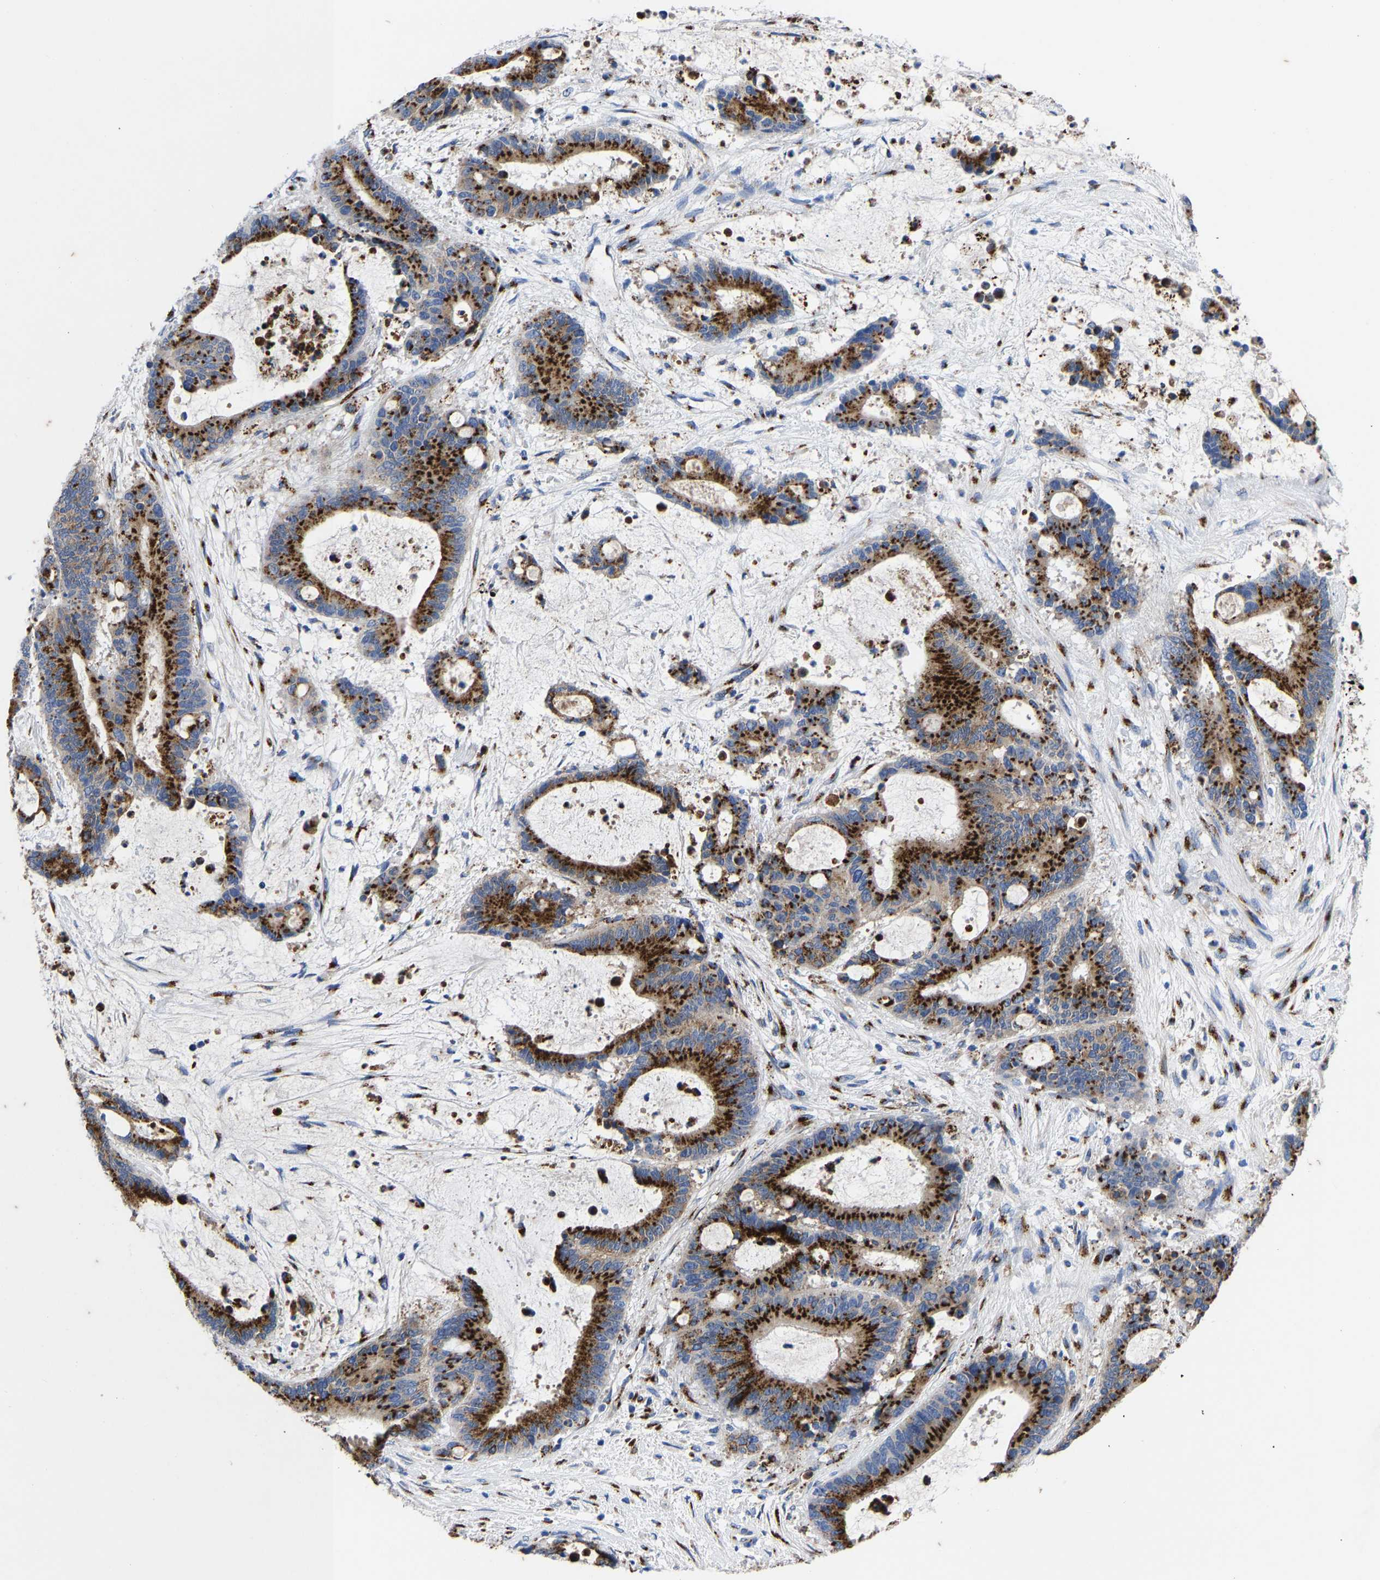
{"staining": {"intensity": "strong", "quantity": ">75%", "location": "cytoplasmic/membranous"}, "tissue": "liver cancer", "cell_type": "Tumor cells", "image_type": "cancer", "snomed": [{"axis": "morphology", "description": "Normal tissue, NOS"}, {"axis": "morphology", "description": "Cholangiocarcinoma"}, {"axis": "topography", "description": "Liver"}, {"axis": "topography", "description": "Peripheral nerve tissue"}], "caption": "IHC micrograph of neoplastic tissue: liver cancer (cholangiocarcinoma) stained using immunohistochemistry (IHC) demonstrates high levels of strong protein expression localized specifically in the cytoplasmic/membranous of tumor cells, appearing as a cytoplasmic/membranous brown color.", "gene": "TMEM87A", "patient": {"sex": "female", "age": 73}}